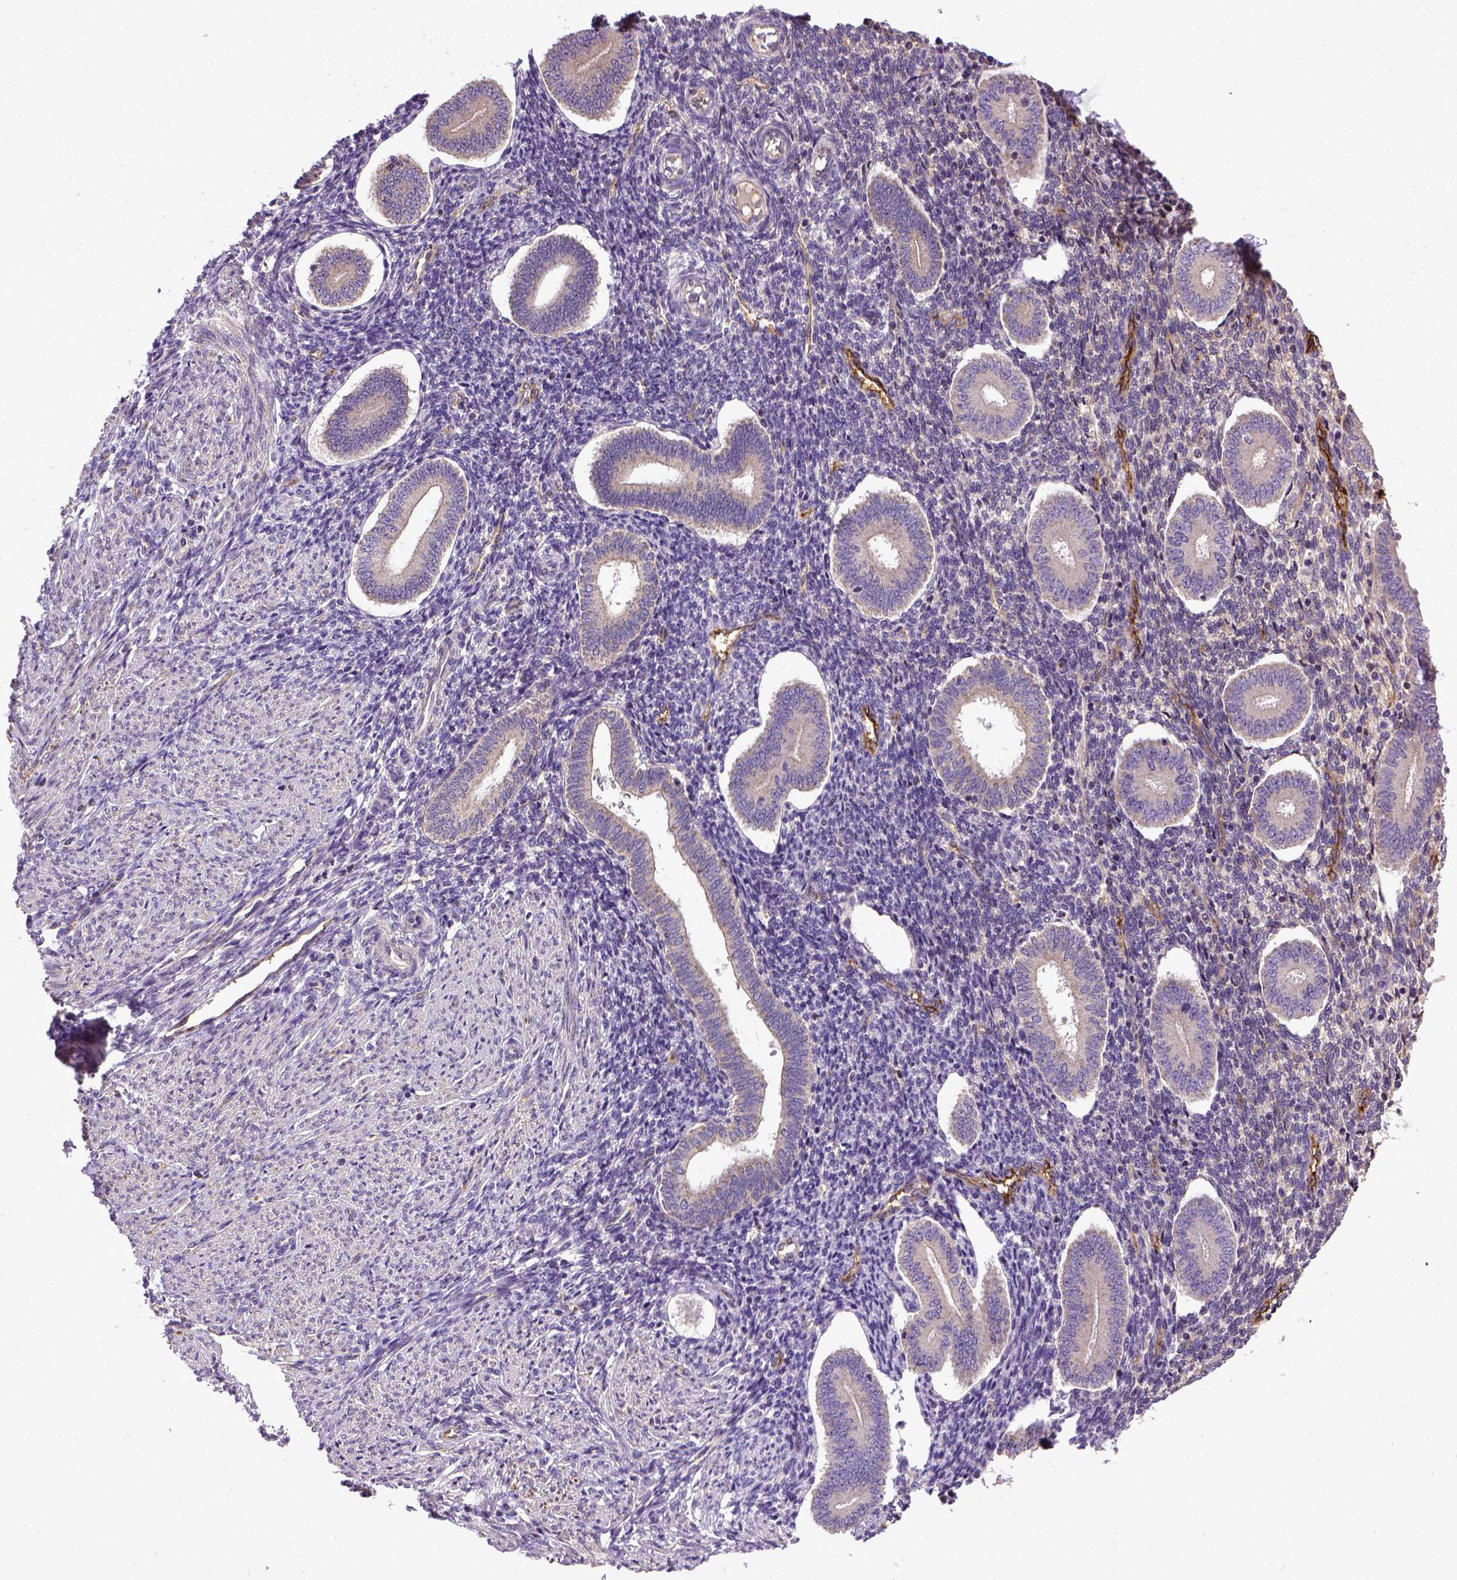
{"staining": {"intensity": "weak", "quantity": "25%-75%", "location": "cytoplasmic/membranous"}, "tissue": "endometrium", "cell_type": "Cells in endometrial stroma", "image_type": "normal", "snomed": [{"axis": "morphology", "description": "Normal tissue, NOS"}, {"axis": "topography", "description": "Endometrium"}], "caption": "This histopathology image demonstrates IHC staining of unremarkable endometrium, with low weak cytoplasmic/membranous expression in about 25%-75% of cells in endometrial stroma.", "gene": "ENG", "patient": {"sex": "female", "age": 40}}